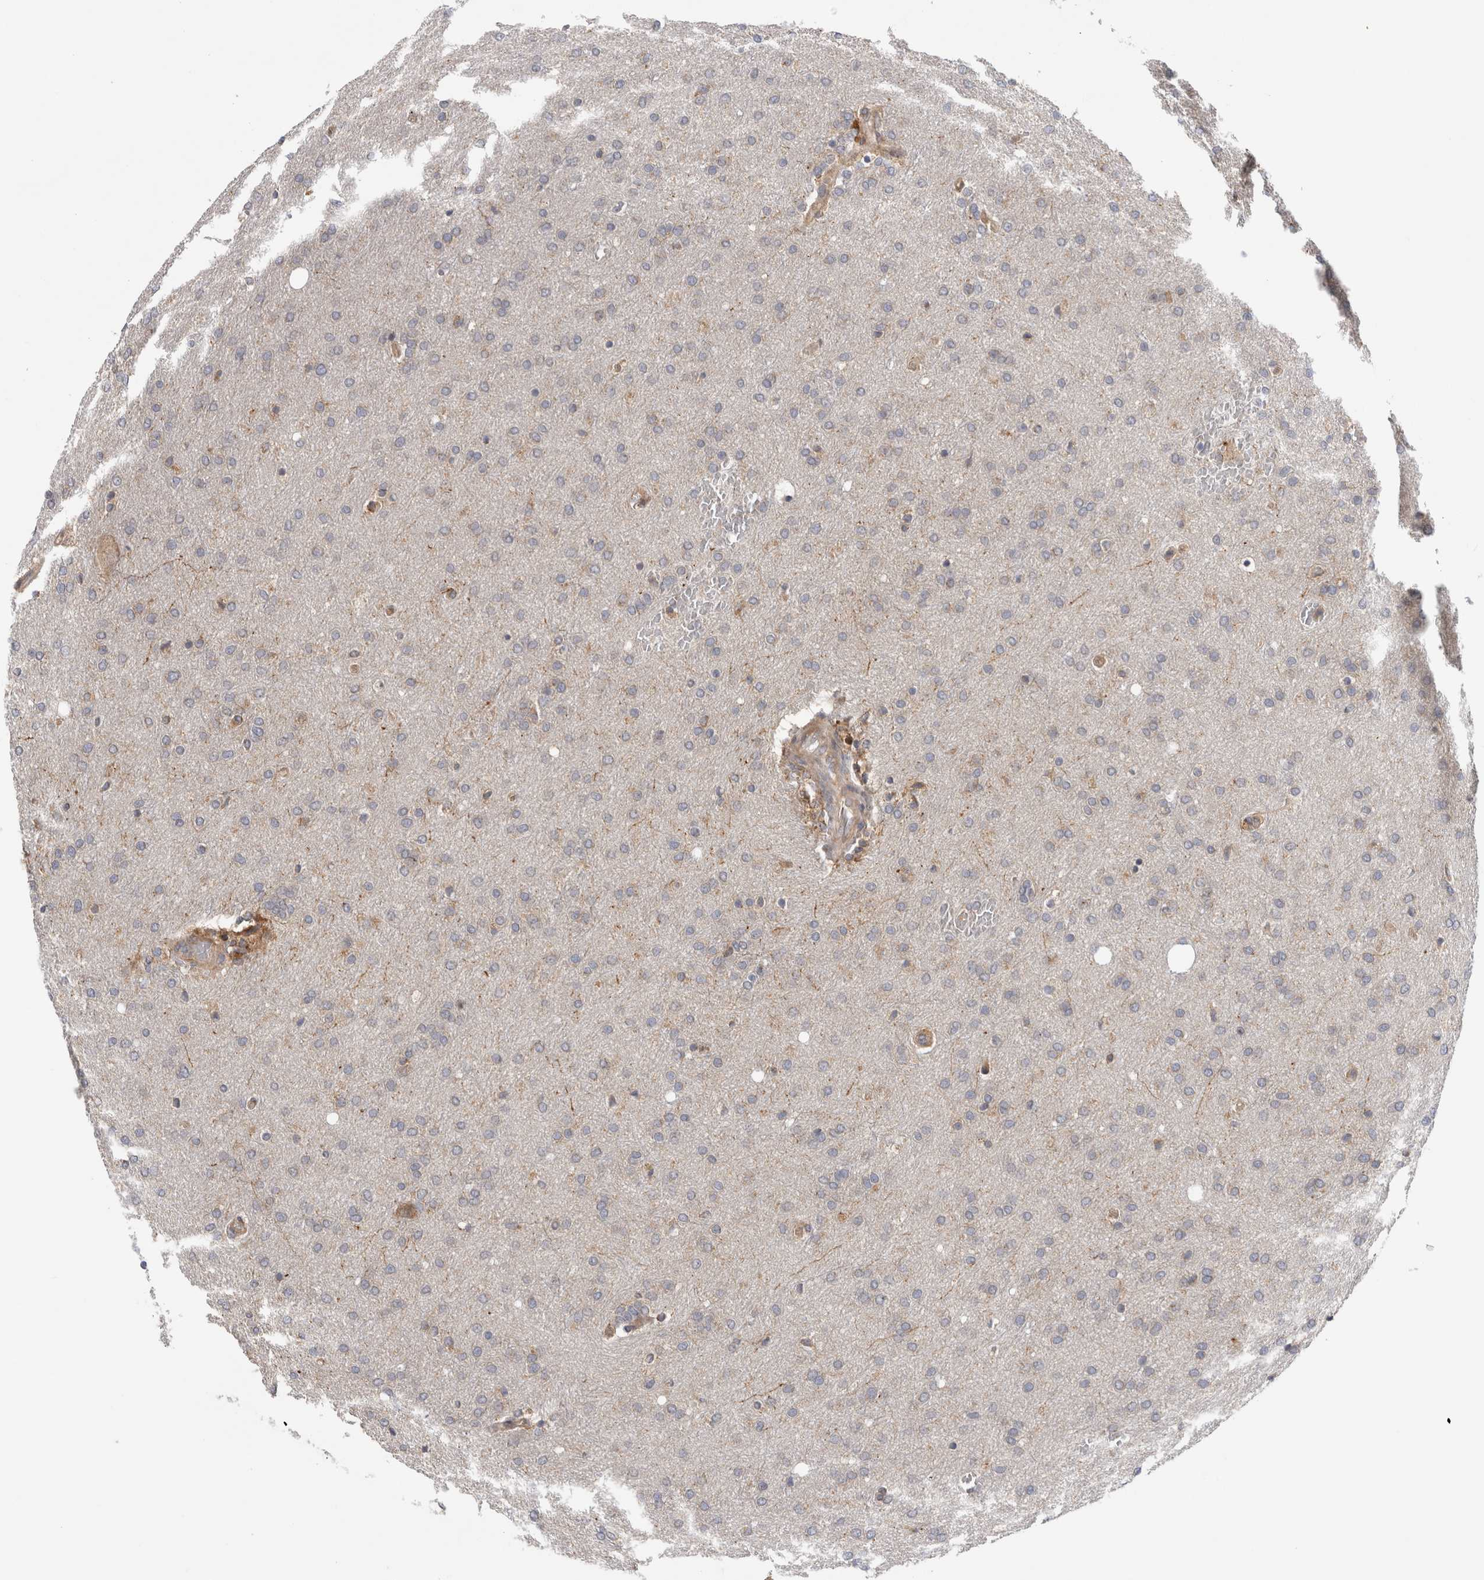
{"staining": {"intensity": "negative", "quantity": "none", "location": "none"}, "tissue": "glioma", "cell_type": "Tumor cells", "image_type": "cancer", "snomed": [{"axis": "morphology", "description": "Glioma, malignant, Low grade"}, {"axis": "topography", "description": "Brain"}], "caption": "This is a photomicrograph of immunohistochemistry staining of malignant low-grade glioma, which shows no positivity in tumor cells.", "gene": "GRIK2", "patient": {"sex": "female", "age": 37}}